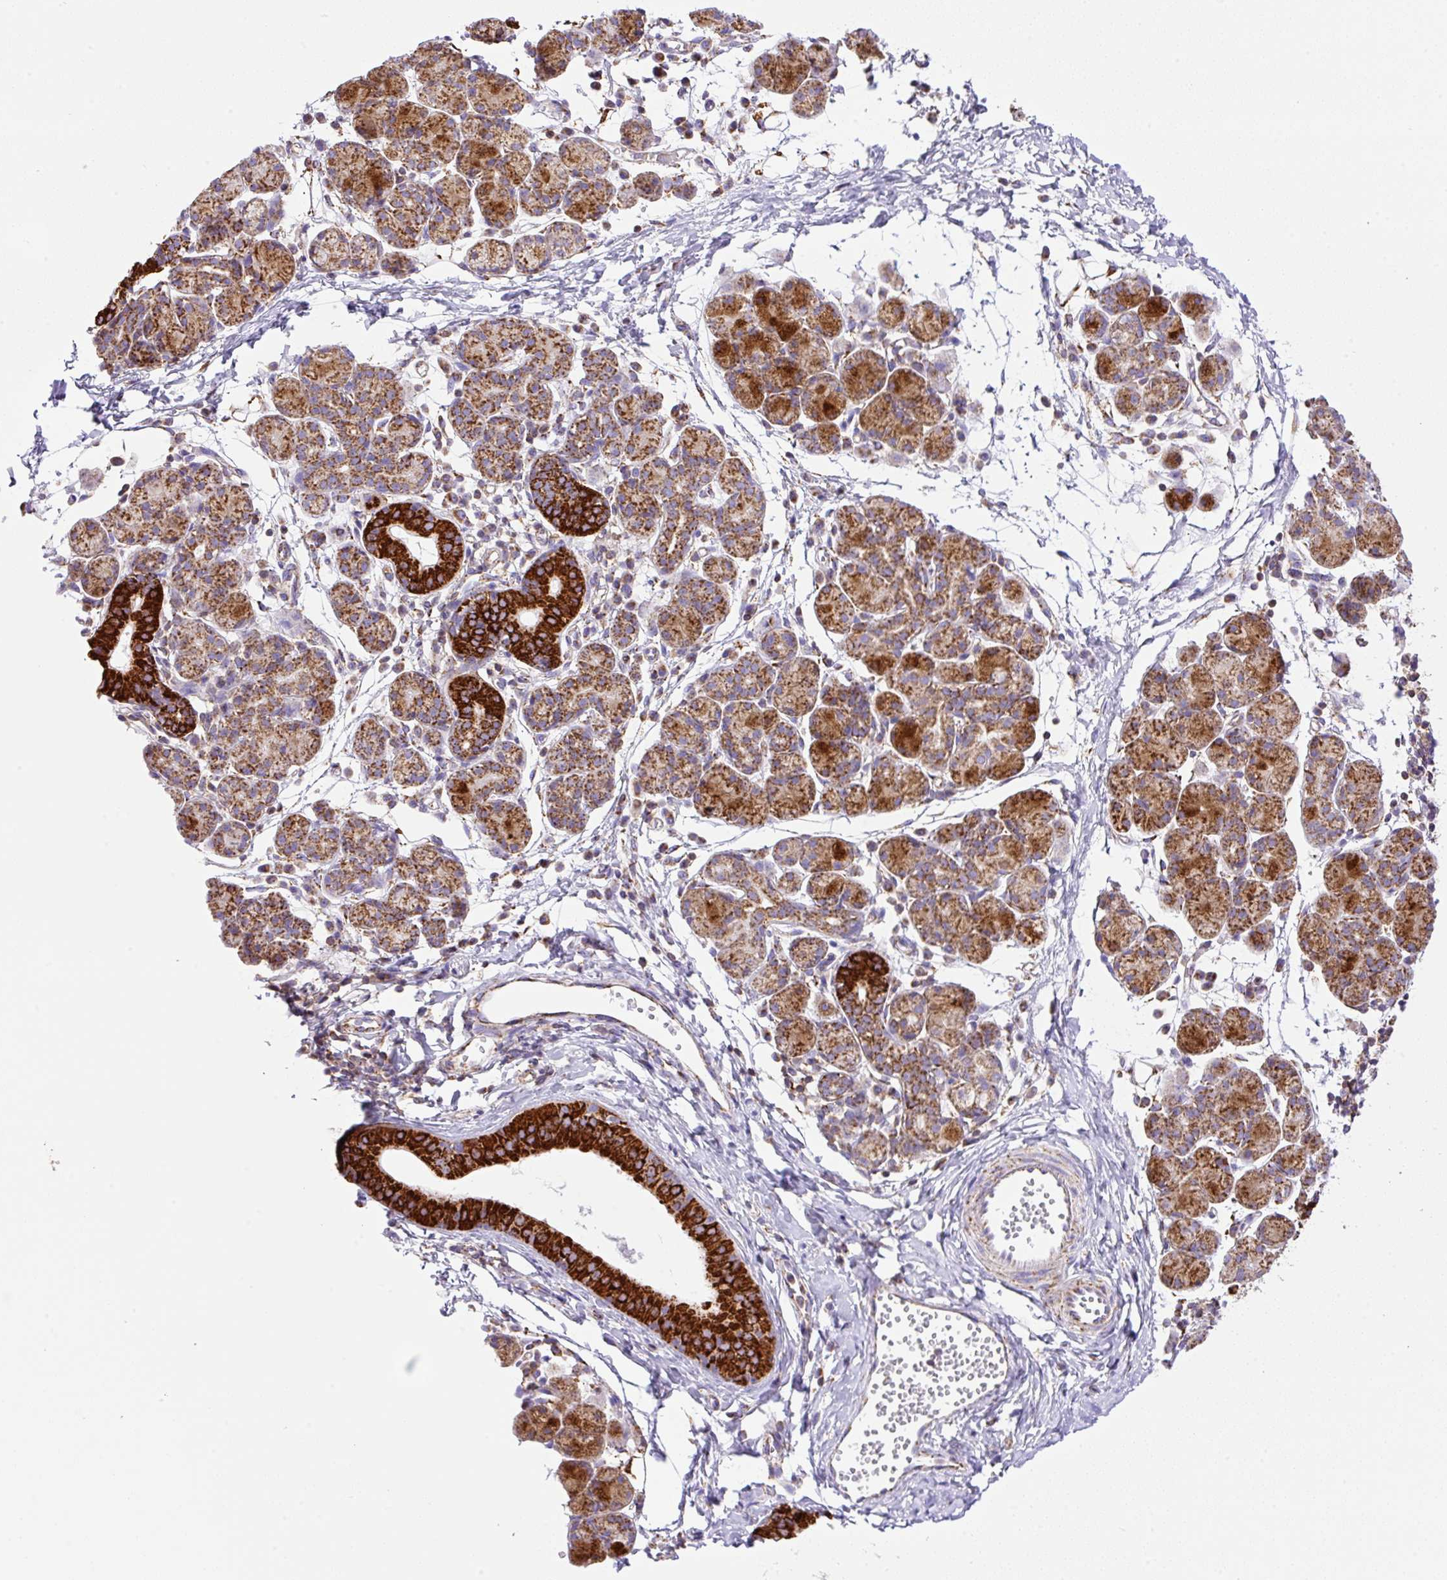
{"staining": {"intensity": "strong", "quantity": "25%-75%", "location": "cytoplasmic/membranous"}, "tissue": "salivary gland", "cell_type": "Glandular cells", "image_type": "normal", "snomed": [{"axis": "morphology", "description": "Normal tissue, NOS"}, {"axis": "morphology", "description": "Inflammation, NOS"}, {"axis": "topography", "description": "Lymph node"}, {"axis": "topography", "description": "Salivary gland"}], "caption": "Immunohistochemistry (IHC) of normal salivary gland reveals high levels of strong cytoplasmic/membranous positivity in about 25%-75% of glandular cells.", "gene": "NF1", "patient": {"sex": "male", "age": 3}}